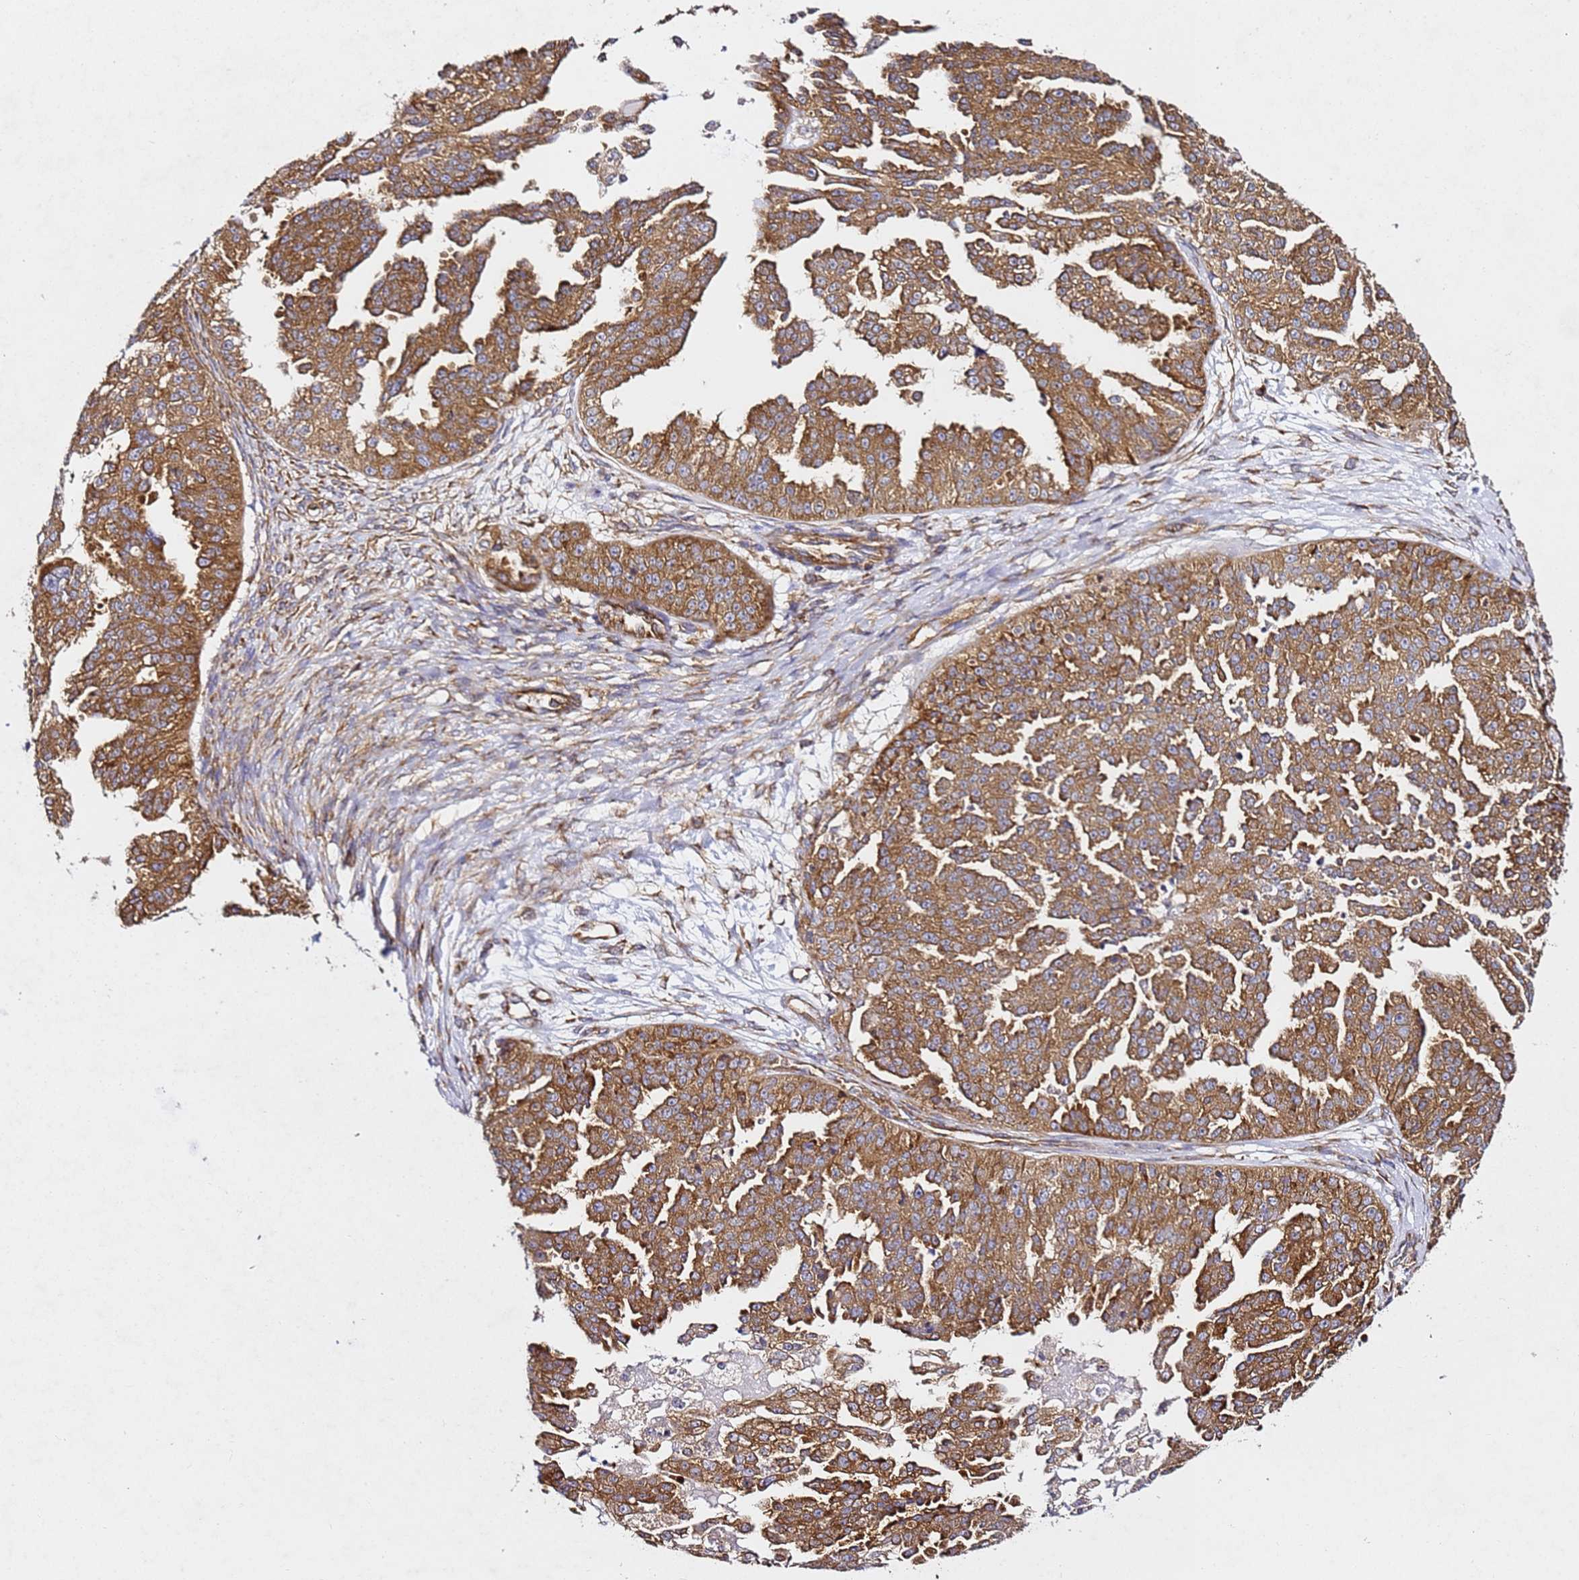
{"staining": {"intensity": "moderate", "quantity": ">75%", "location": "cytoplasmic/membranous"}, "tissue": "ovarian cancer", "cell_type": "Tumor cells", "image_type": "cancer", "snomed": [{"axis": "morphology", "description": "Cystadenocarcinoma, serous, NOS"}, {"axis": "topography", "description": "Ovary"}], "caption": "Approximately >75% of tumor cells in ovarian cancer display moderate cytoplasmic/membranous protein positivity as visualized by brown immunohistochemical staining.", "gene": "TPST1", "patient": {"sex": "female", "age": 58}}